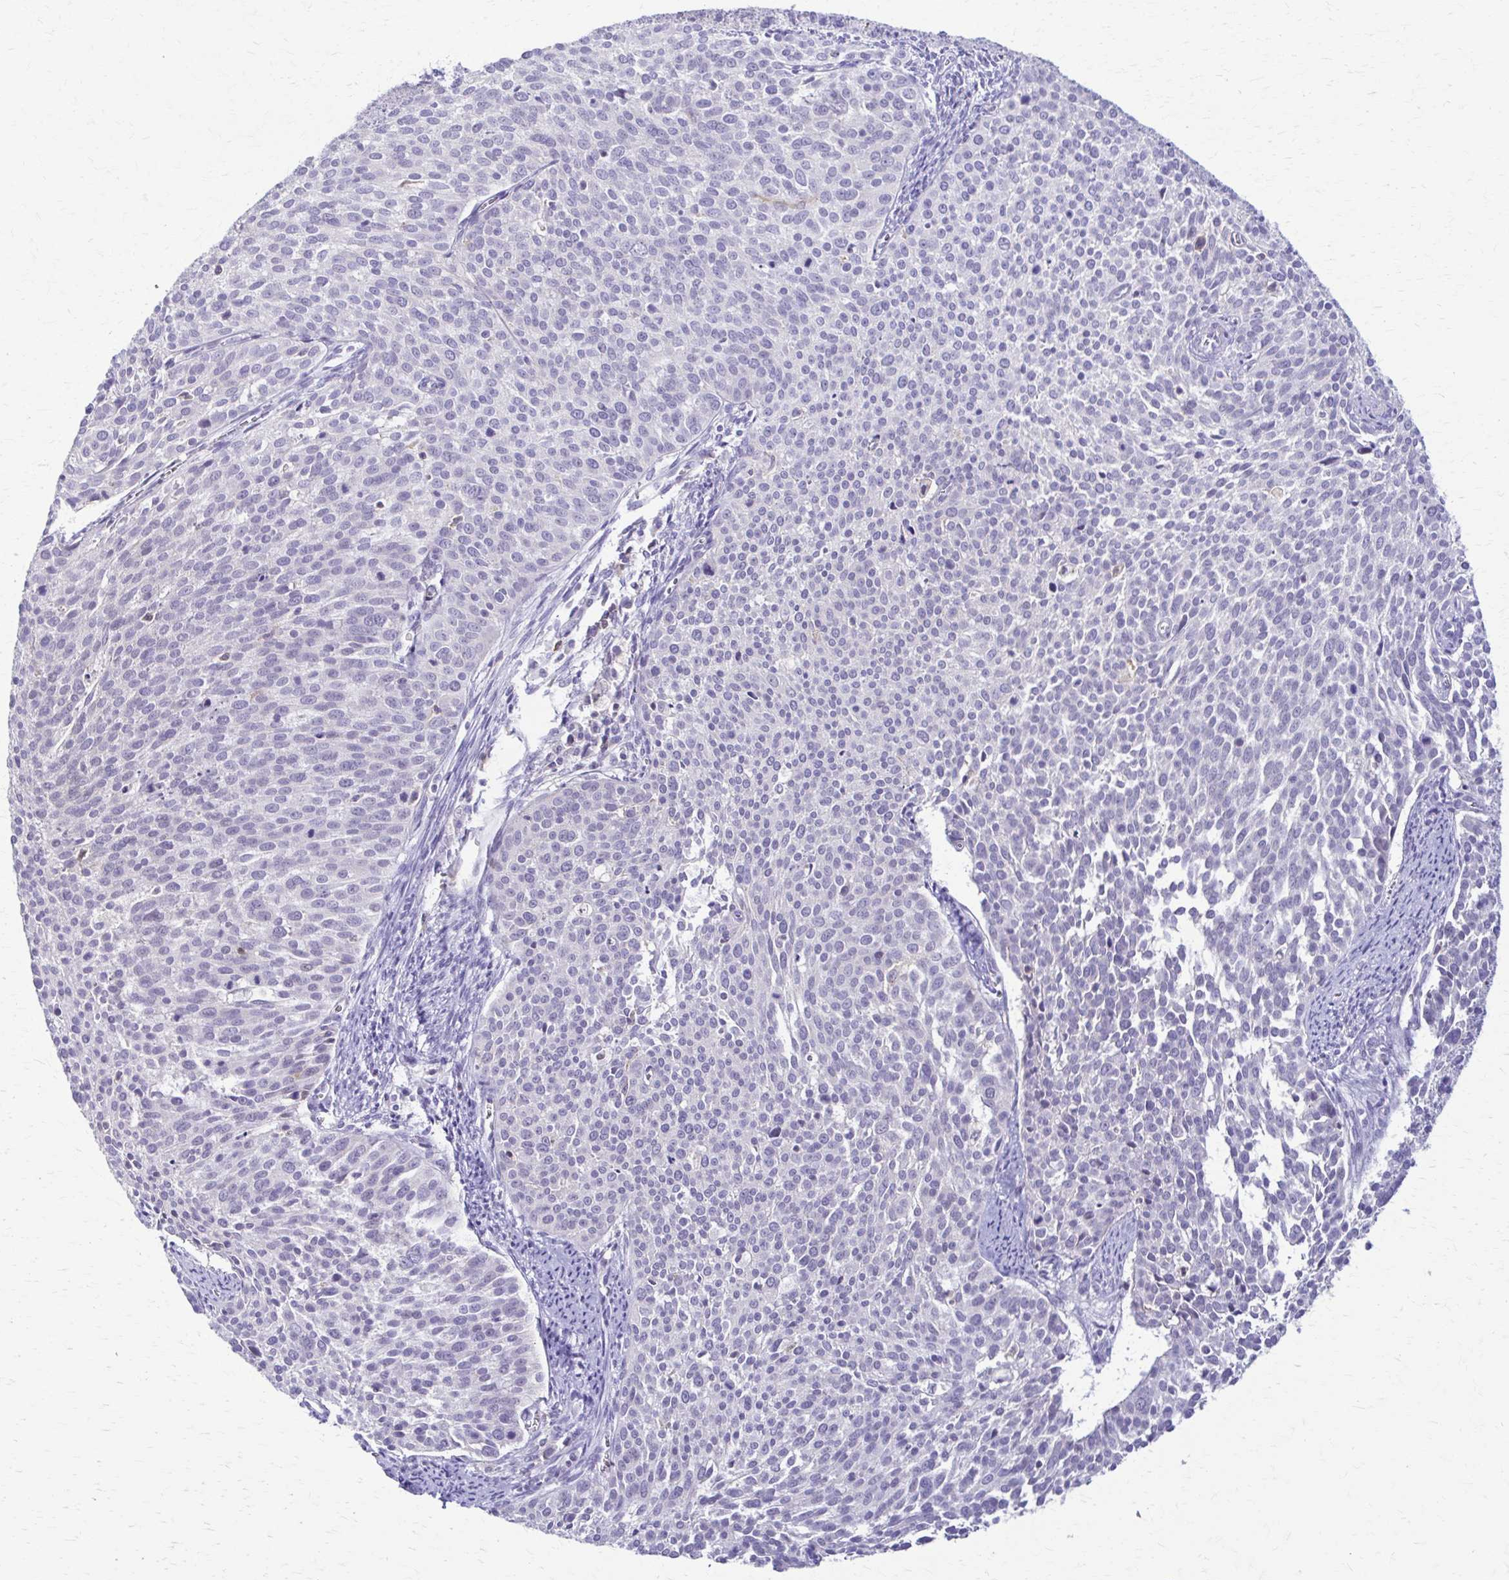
{"staining": {"intensity": "negative", "quantity": "none", "location": "none"}, "tissue": "cervical cancer", "cell_type": "Tumor cells", "image_type": "cancer", "snomed": [{"axis": "morphology", "description": "Squamous cell carcinoma, NOS"}, {"axis": "topography", "description": "Cervix"}], "caption": "Immunohistochemistry (IHC) of human cervical cancer exhibits no positivity in tumor cells.", "gene": "PIK3AP1", "patient": {"sex": "female", "age": 39}}